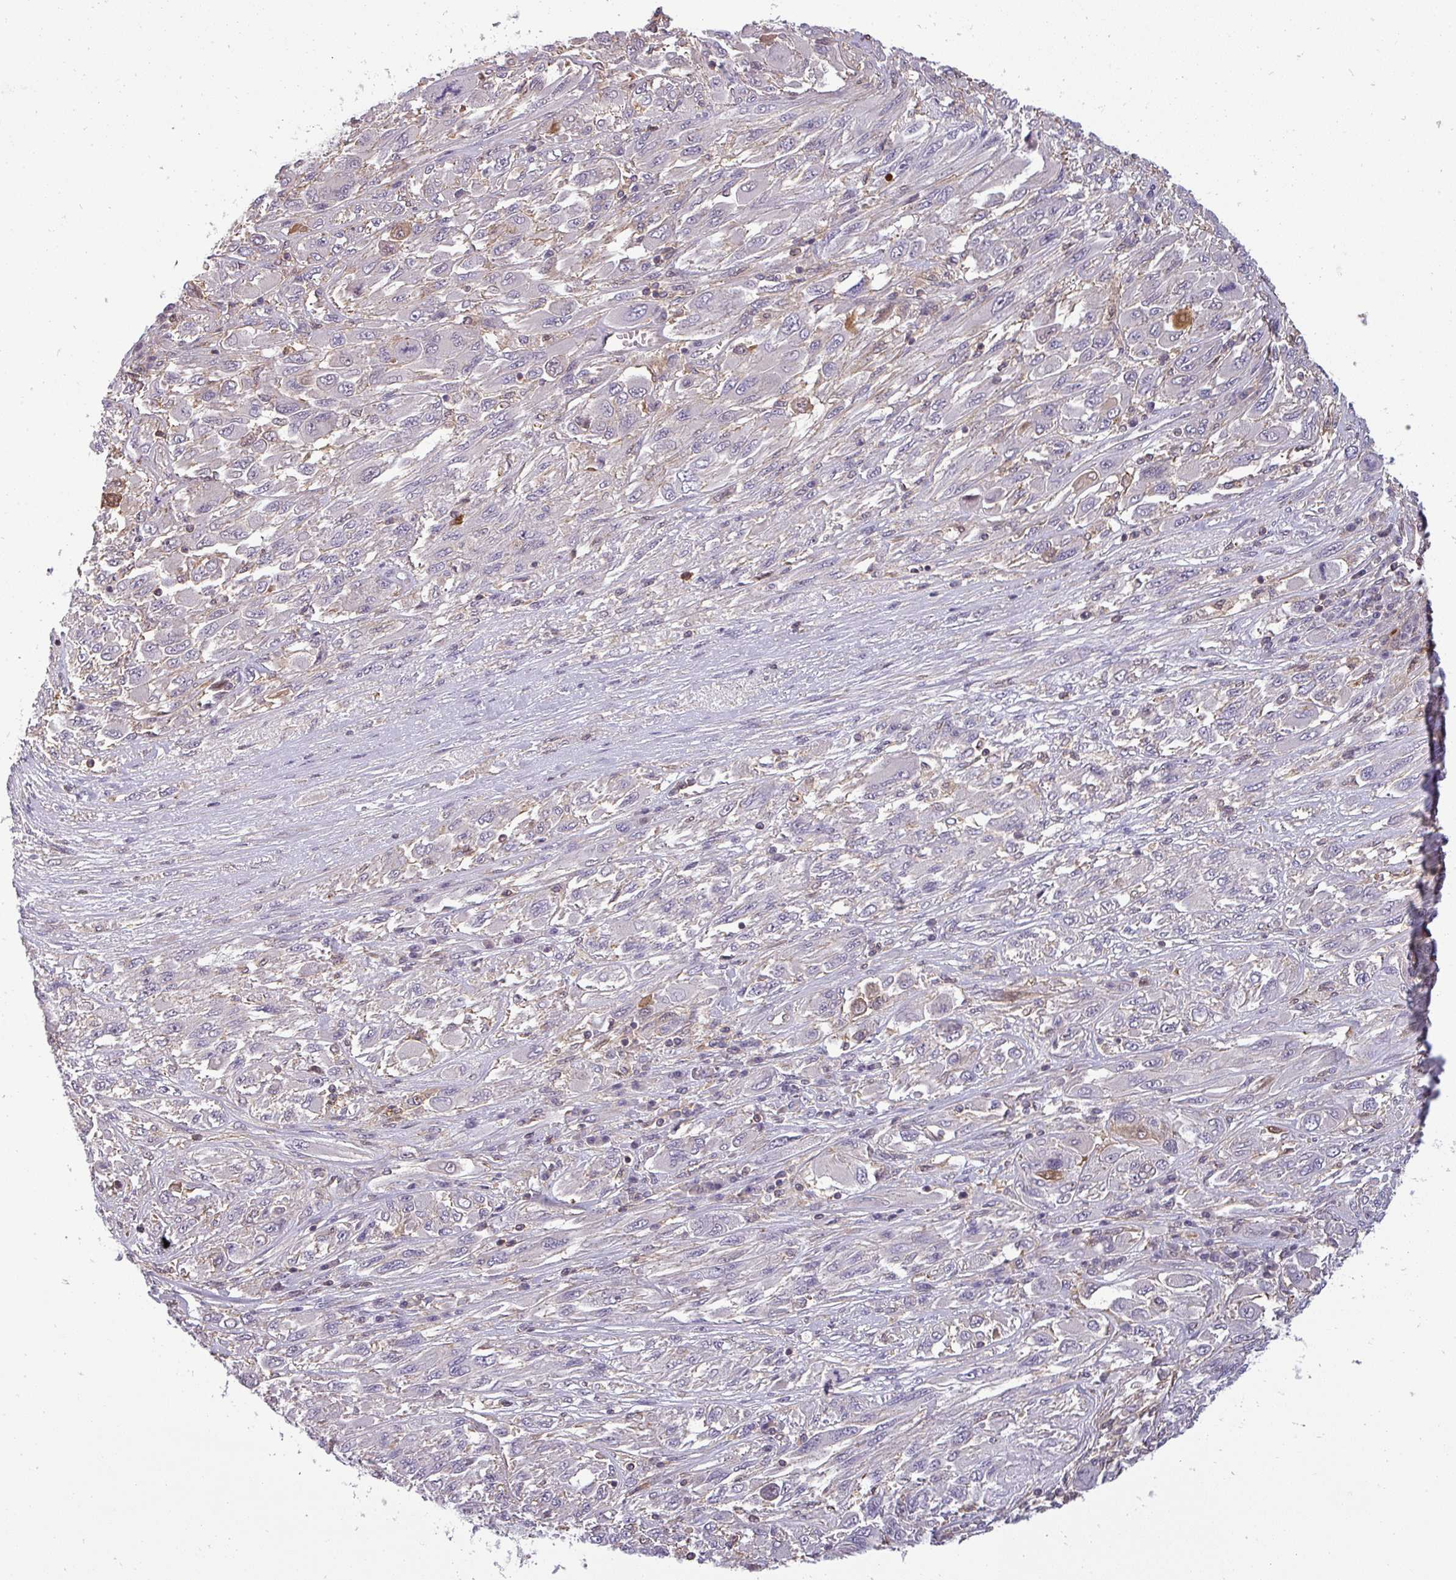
{"staining": {"intensity": "negative", "quantity": "none", "location": "none"}, "tissue": "melanoma", "cell_type": "Tumor cells", "image_type": "cancer", "snomed": [{"axis": "morphology", "description": "Malignant melanoma, NOS"}, {"axis": "topography", "description": "Skin"}], "caption": "This is an IHC image of human melanoma. There is no positivity in tumor cells.", "gene": "ZNF835", "patient": {"sex": "female", "age": 91}}